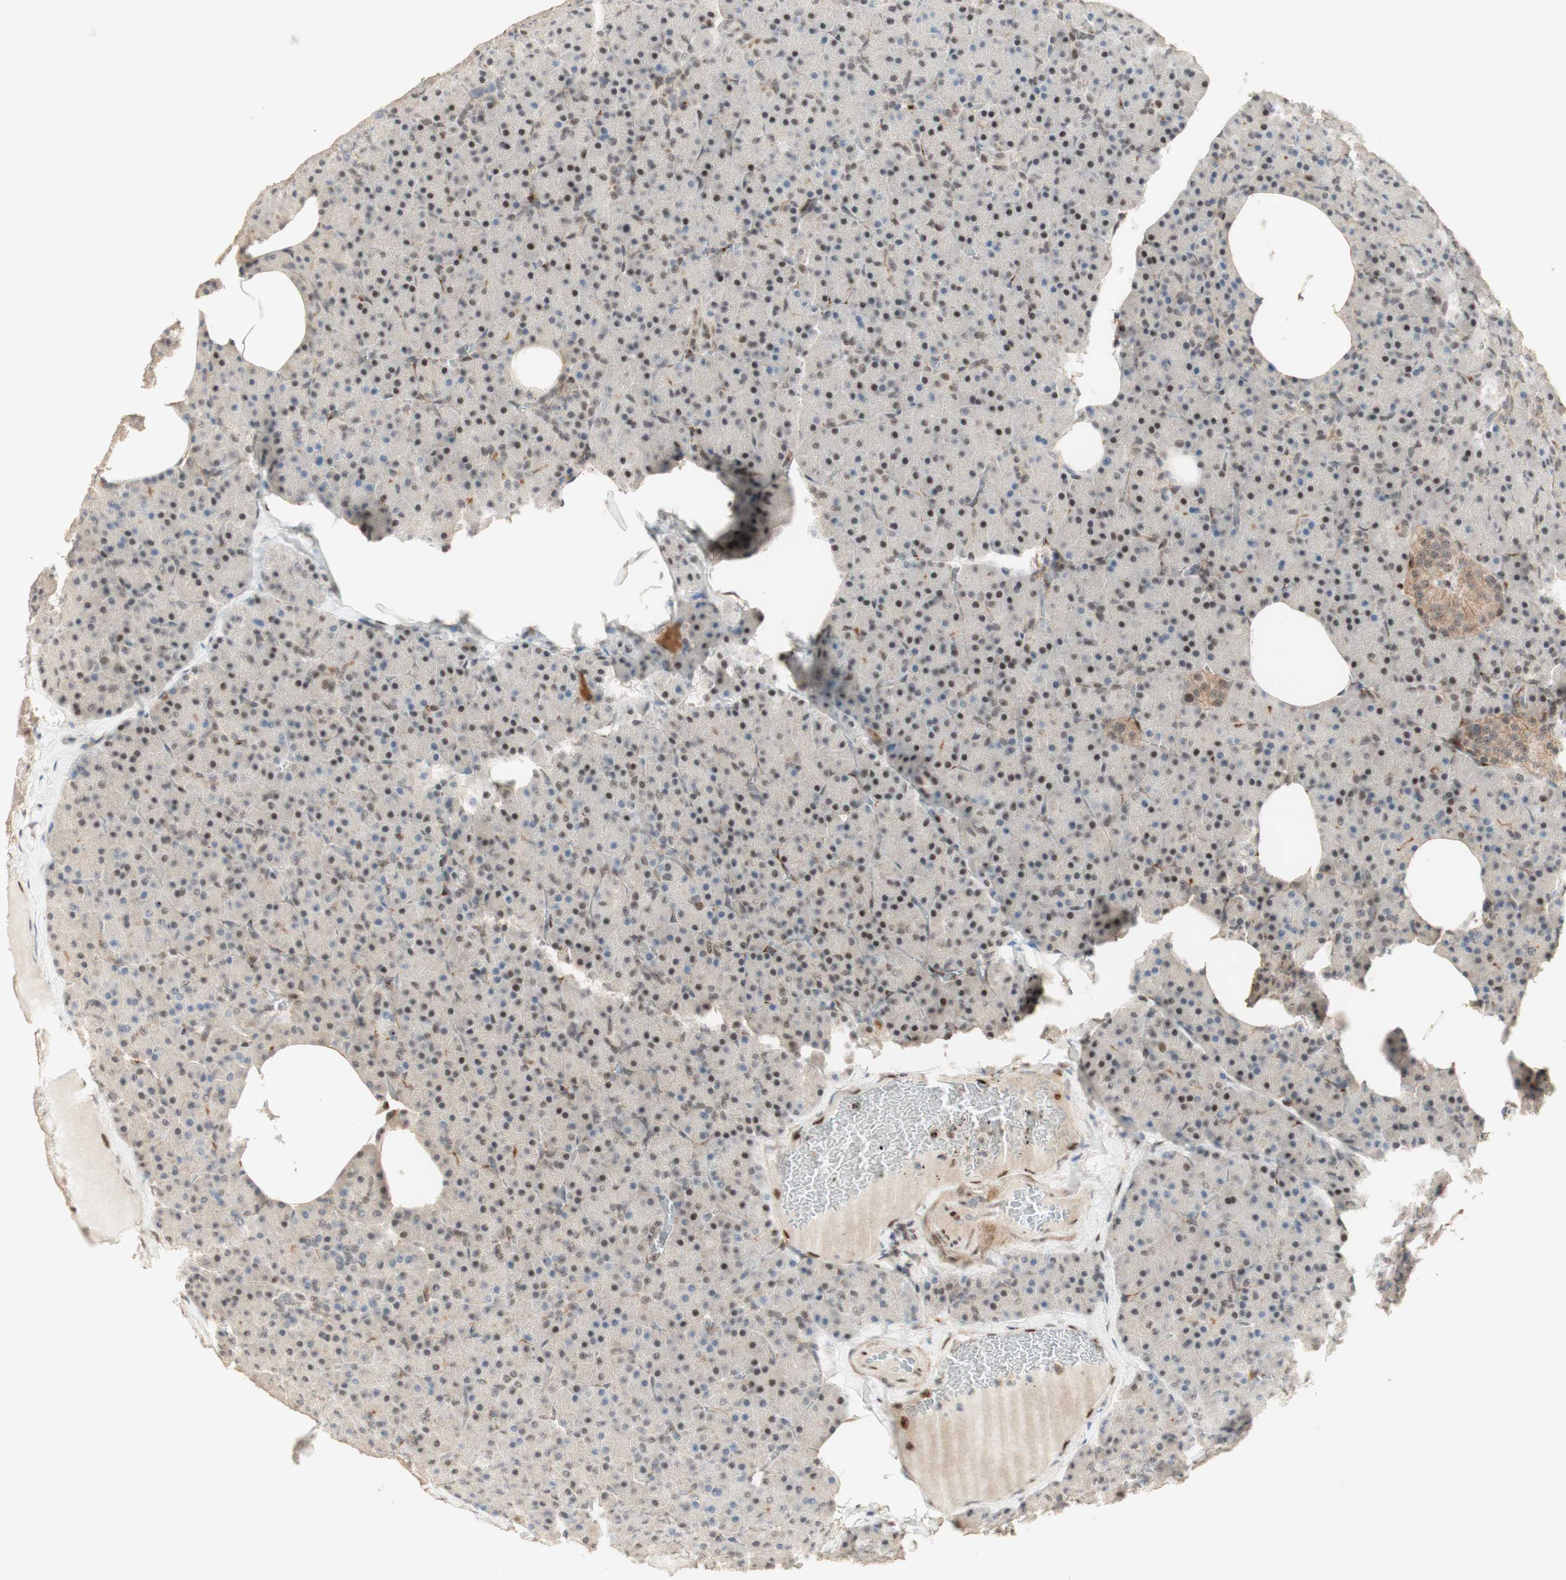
{"staining": {"intensity": "moderate", "quantity": "25%-75%", "location": "nuclear"}, "tissue": "pancreas", "cell_type": "Exocrine glandular cells", "image_type": "normal", "snomed": [{"axis": "morphology", "description": "Normal tissue, NOS"}, {"axis": "topography", "description": "Pancreas"}], "caption": "Immunohistochemistry (IHC) histopathology image of normal pancreas stained for a protein (brown), which shows medium levels of moderate nuclear positivity in approximately 25%-75% of exocrine glandular cells.", "gene": "FOXP1", "patient": {"sex": "female", "age": 35}}